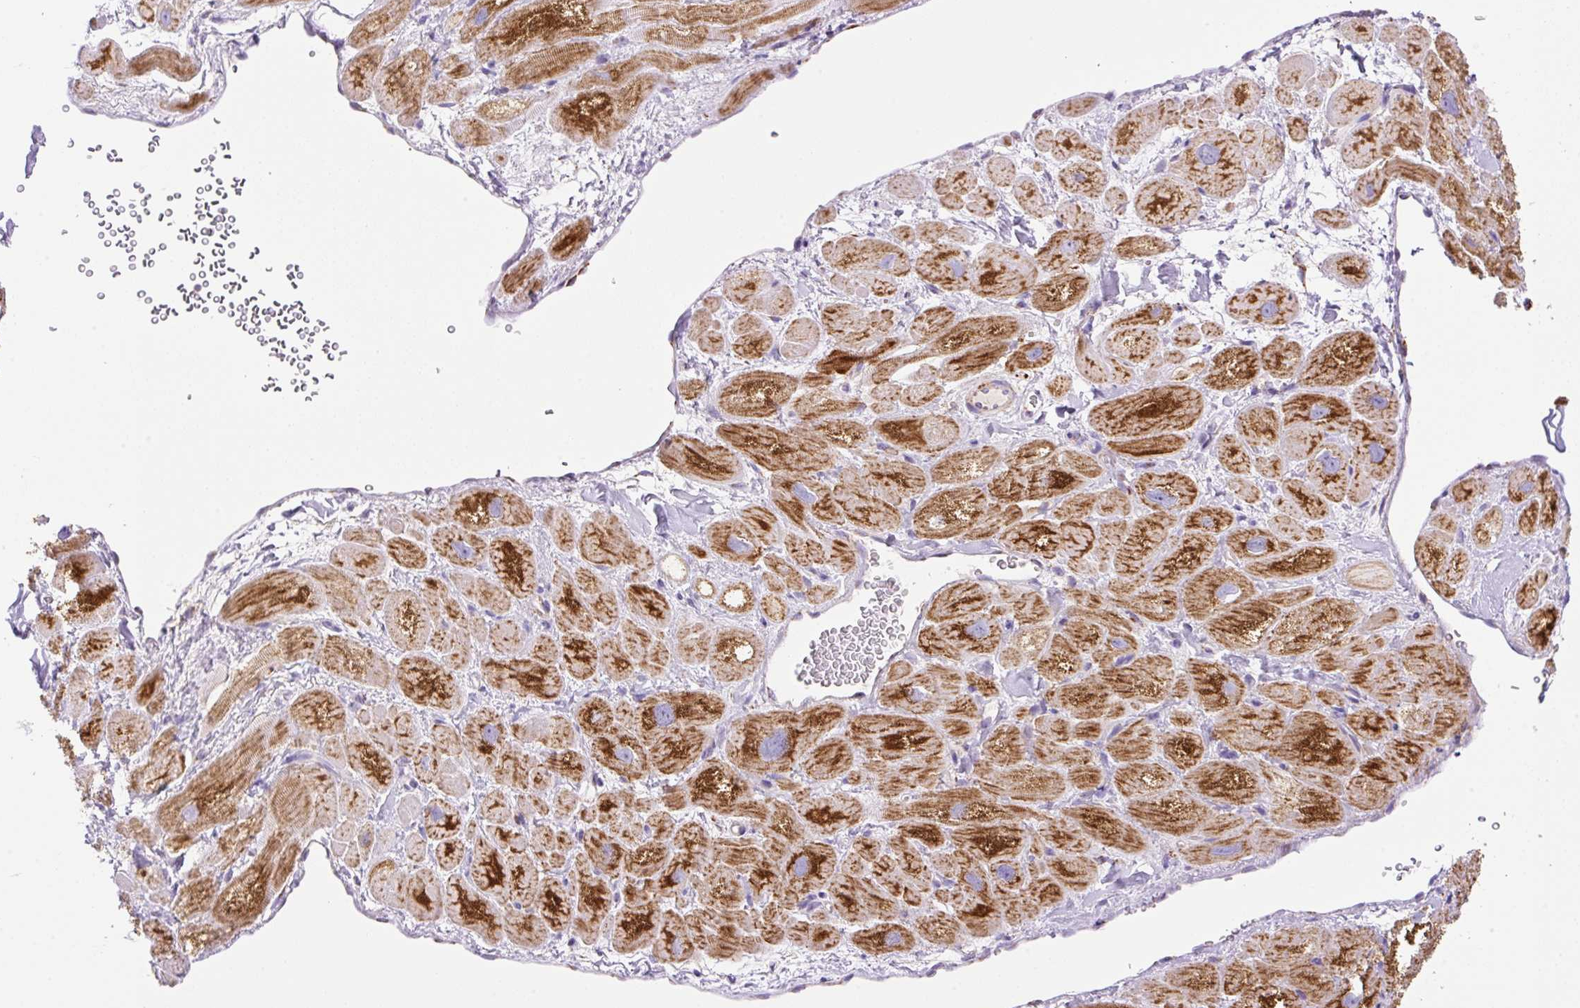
{"staining": {"intensity": "strong", "quantity": "25%-75%", "location": "cytoplasmic/membranous"}, "tissue": "heart muscle", "cell_type": "Cardiomyocytes", "image_type": "normal", "snomed": [{"axis": "morphology", "description": "Normal tissue, NOS"}, {"axis": "topography", "description": "Heart"}], "caption": "Immunohistochemical staining of normal human heart muscle exhibits 25%-75% levels of strong cytoplasmic/membranous protein staining in approximately 25%-75% of cardiomyocytes. (DAB IHC with brightfield microscopy, high magnification).", "gene": "NF1", "patient": {"sex": "male", "age": 49}}